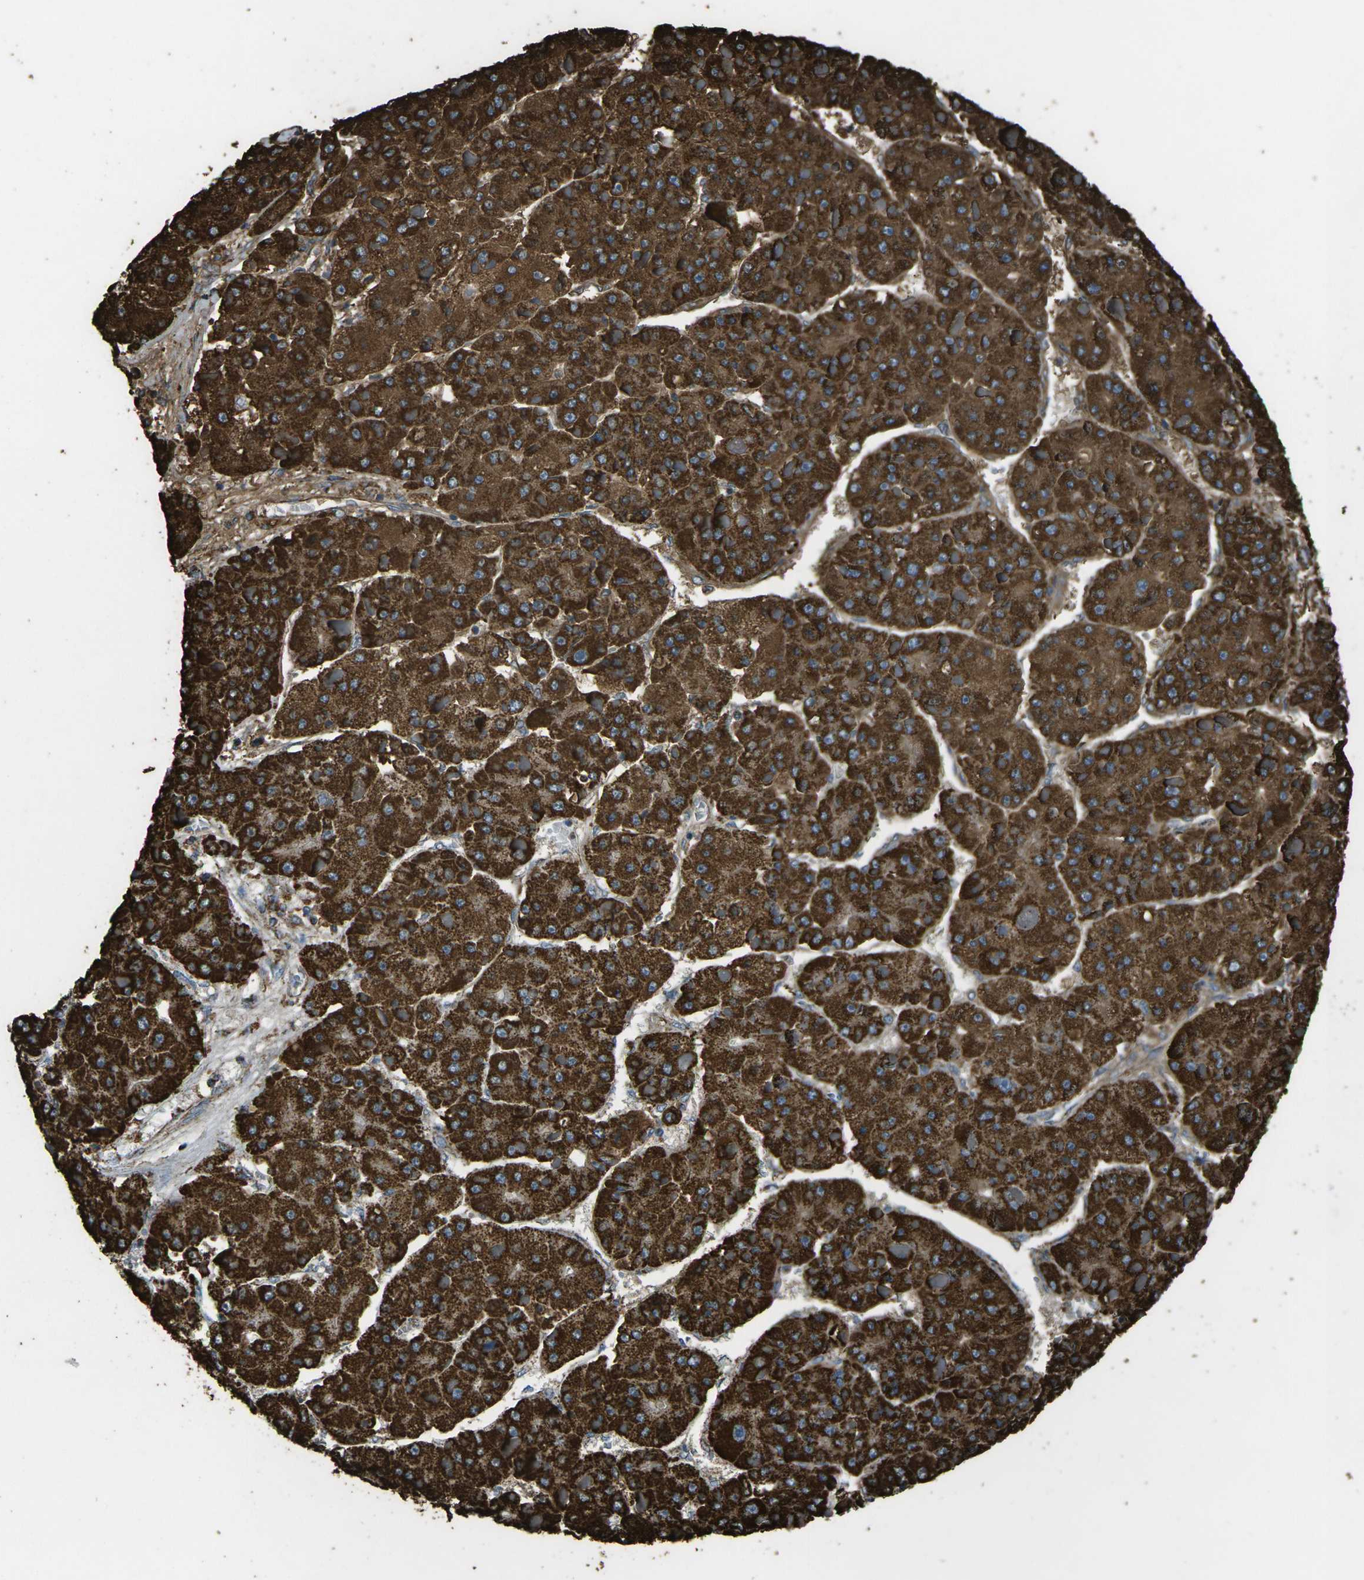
{"staining": {"intensity": "strong", "quantity": ">75%", "location": "cytoplasmic/membranous"}, "tissue": "liver cancer", "cell_type": "Tumor cells", "image_type": "cancer", "snomed": [{"axis": "morphology", "description": "Carcinoma, Hepatocellular, NOS"}, {"axis": "topography", "description": "Liver"}], "caption": "Brown immunohistochemical staining in human liver hepatocellular carcinoma displays strong cytoplasmic/membranous staining in about >75% of tumor cells.", "gene": "KLHL5", "patient": {"sex": "female", "age": 73}}